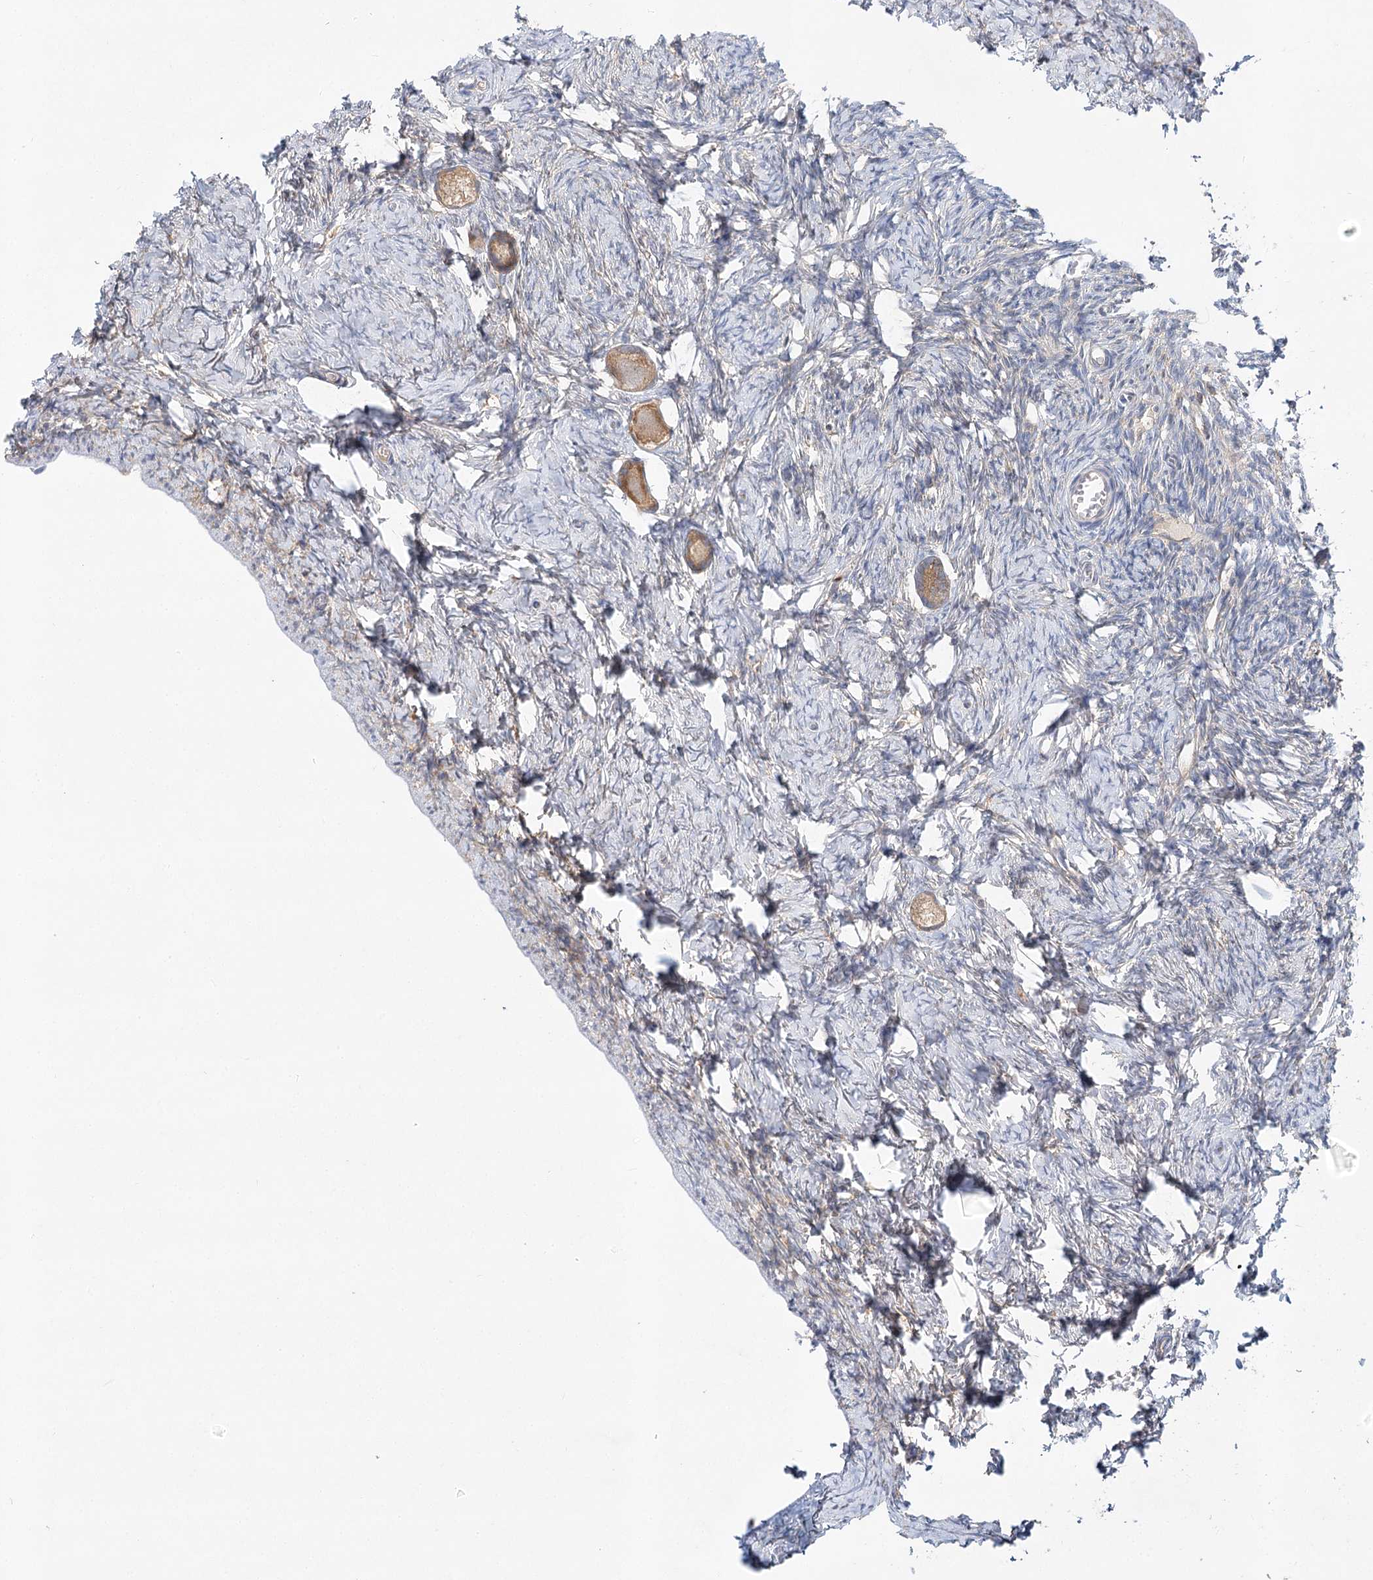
{"staining": {"intensity": "moderate", "quantity": ">75%", "location": "cytoplasmic/membranous"}, "tissue": "ovary", "cell_type": "Follicle cells", "image_type": "normal", "snomed": [{"axis": "morphology", "description": "Normal tissue, NOS"}, {"axis": "topography", "description": "Ovary"}], "caption": "An IHC micrograph of unremarkable tissue is shown. Protein staining in brown labels moderate cytoplasmic/membranous positivity in ovary within follicle cells. The staining was performed using DAB, with brown indicating positive protein expression. Nuclei are stained blue with hematoxylin.", "gene": "ABRAXAS2", "patient": {"sex": "female", "age": 27}}